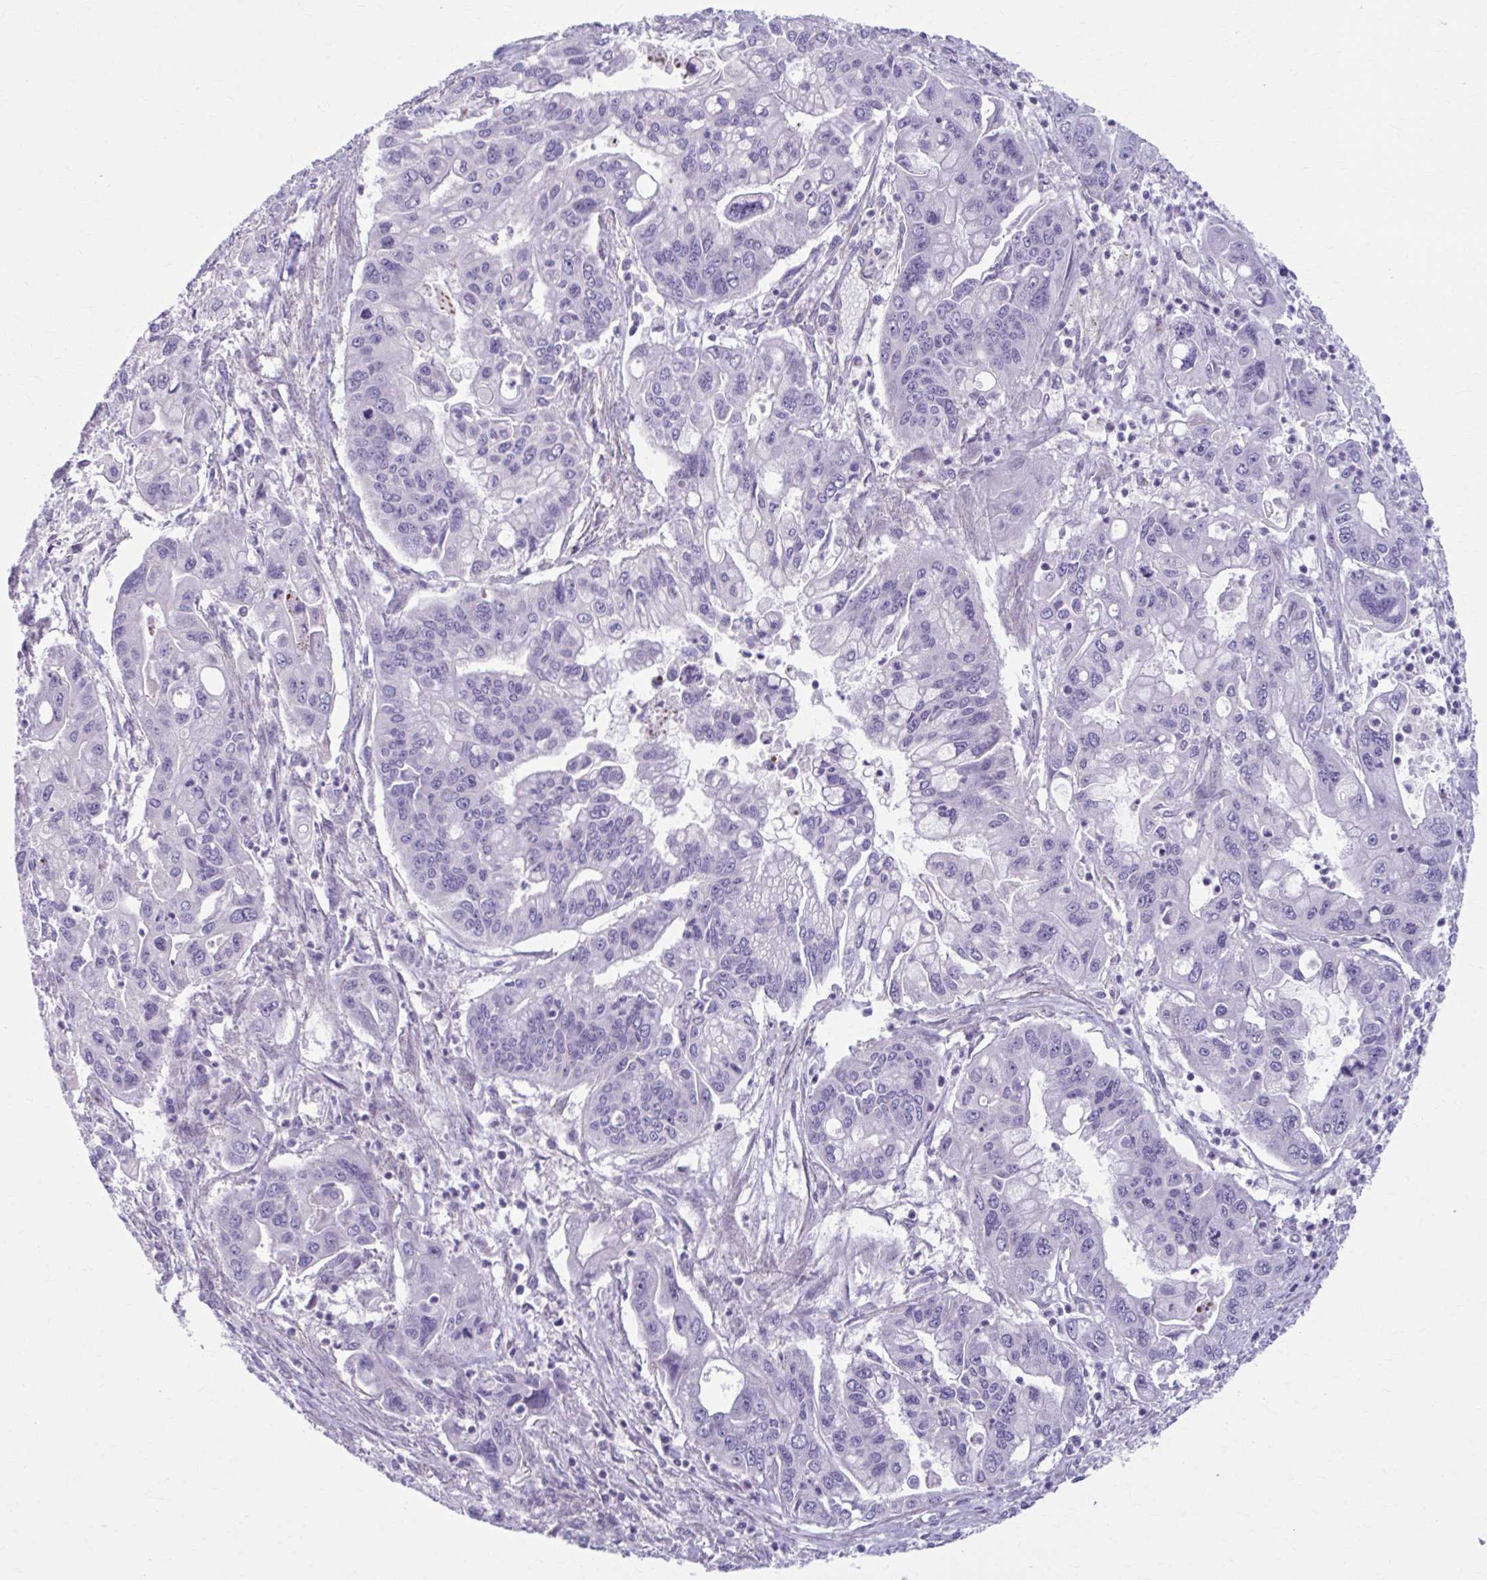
{"staining": {"intensity": "negative", "quantity": "none", "location": "none"}, "tissue": "pancreatic cancer", "cell_type": "Tumor cells", "image_type": "cancer", "snomed": [{"axis": "morphology", "description": "Adenocarcinoma, NOS"}, {"axis": "topography", "description": "Pancreas"}], "caption": "Immunohistochemistry of human pancreatic adenocarcinoma exhibits no expression in tumor cells.", "gene": "CHST3", "patient": {"sex": "male", "age": 62}}